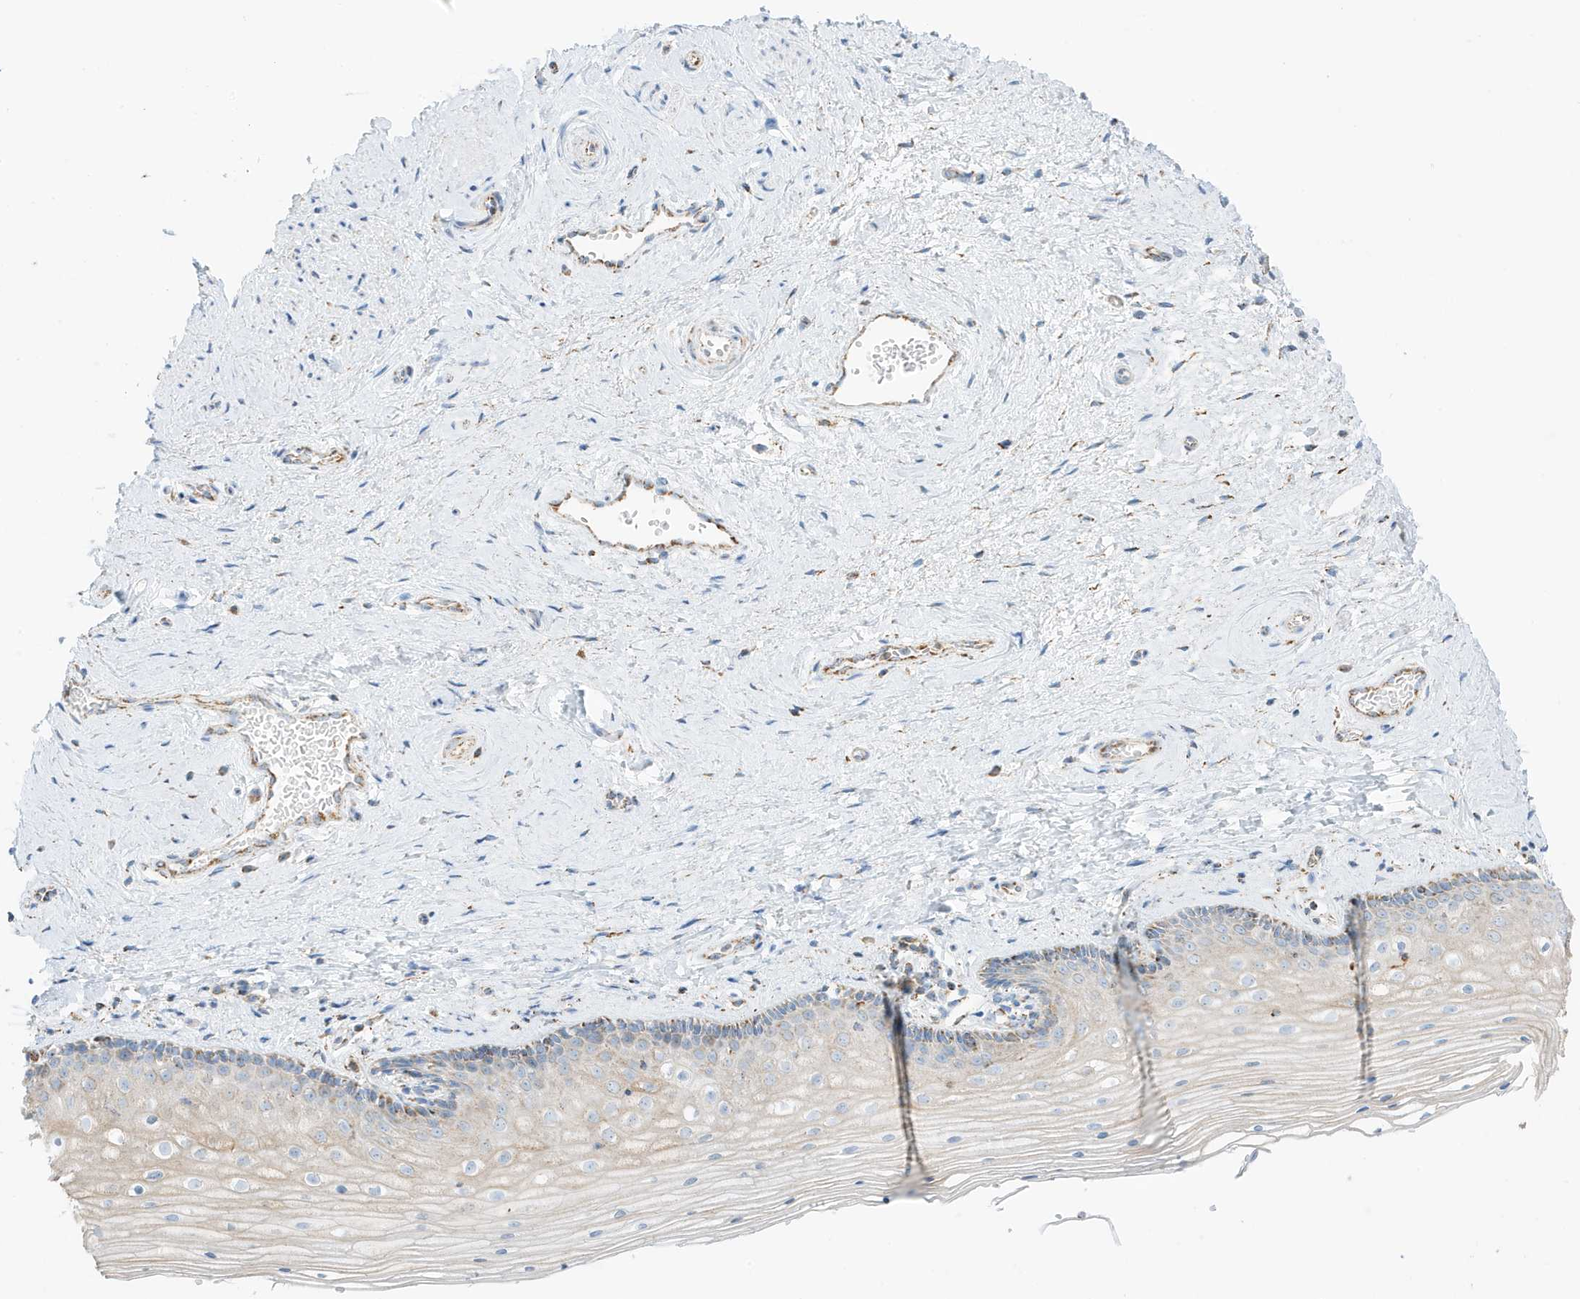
{"staining": {"intensity": "moderate", "quantity": "<25%", "location": "cytoplasmic/membranous"}, "tissue": "vagina", "cell_type": "Squamous epithelial cells", "image_type": "normal", "snomed": [{"axis": "morphology", "description": "Normal tissue, NOS"}, {"axis": "topography", "description": "Vagina"}], "caption": "The histopathology image displays immunohistochemical staining of benign vagina. There is moderate cytoplasmic/membranous expression is appreciated in about <25% of squamous epithelial cells.", "gene": "CAPN13", "patient": {"sex": "female", "age": 46}}